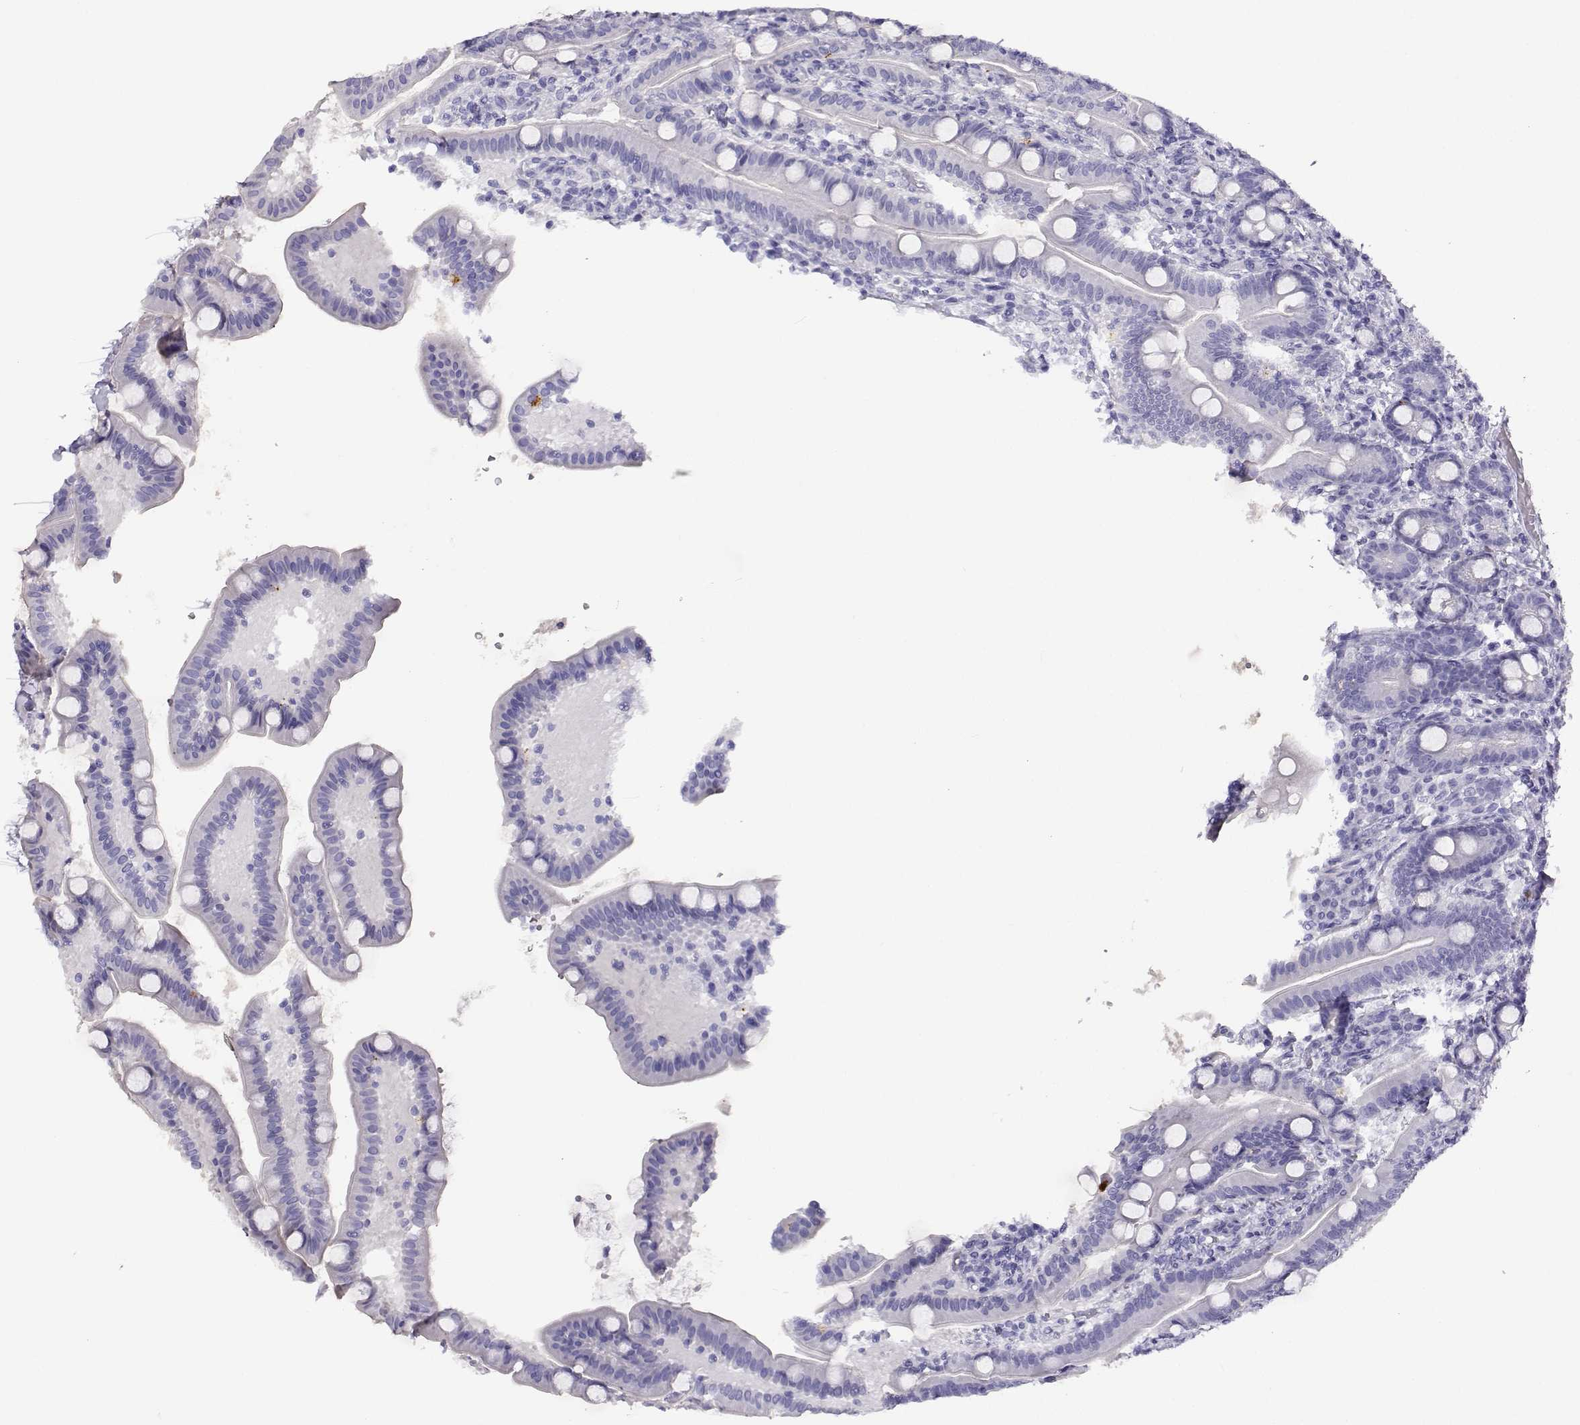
{"staining": {"intensity": "negative", "quantity": "none", "location": "none"}, "tissue": "small intestine", "cell_type": "Glandular cells", "image_type": "normal", "snomed": [{"axis": "morphology", "description": "Normal tissue, NOS"}, {"axis": "topography", "description": "Small intestine"}], "caption": "This is an immunohistochemistry (IHC) micrograph of normal human small intestine. There is no positivity in glandular cells.", "gene": "RHOXF2B", "patient": {"sex": "male", "age": 66}}